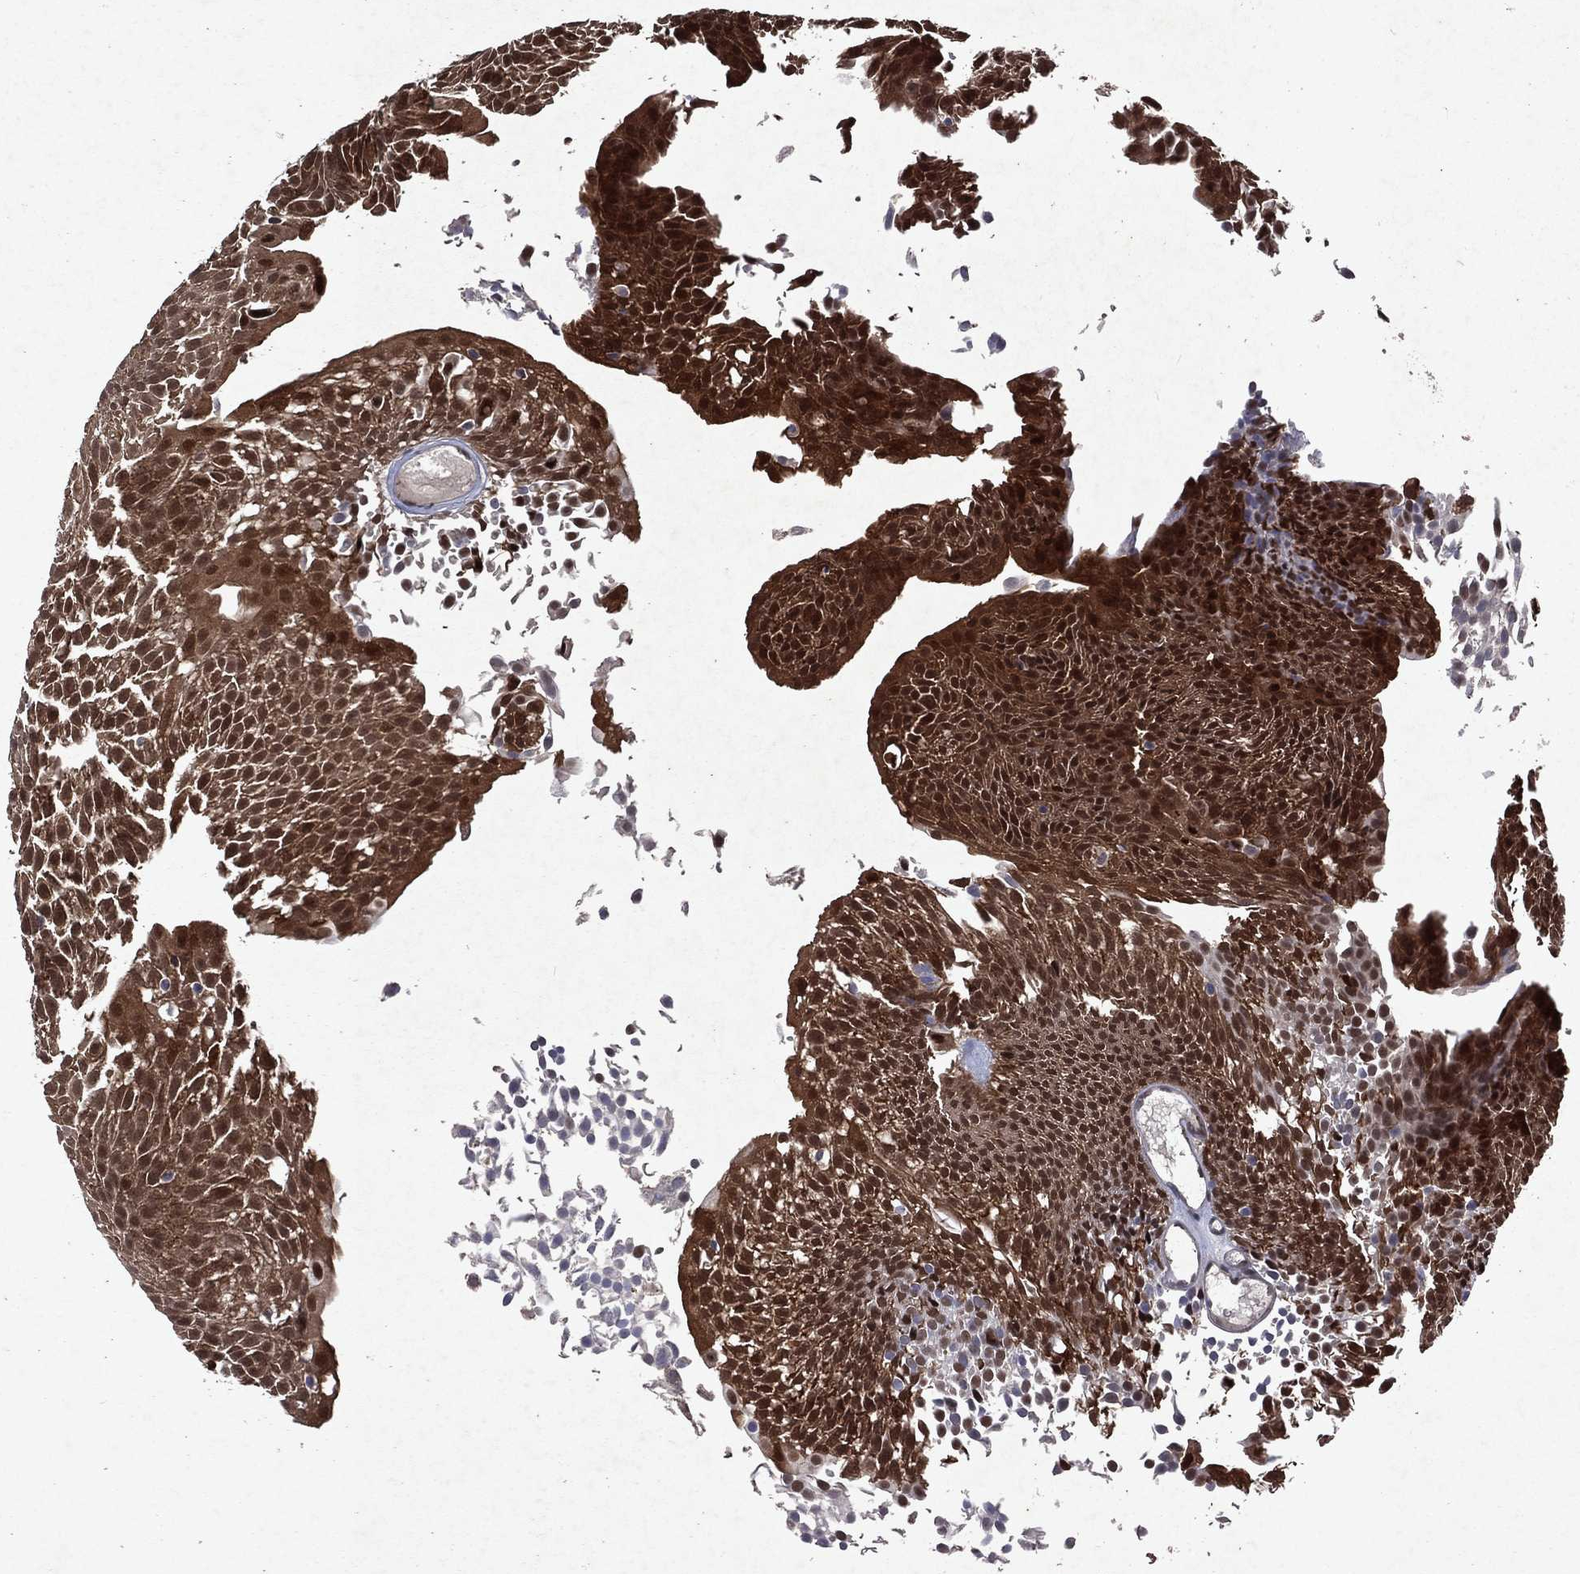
{"staining": {"intensity": "strong", "quantity": ">75%", "location": "cytoplasmic/membranous,nuclear"}, "tissue": "urothelial cancer", "cell_type": "Tumor cells", "image_type": "cancer", "snomed": [{"axis": "morphology", "description": "Urothelial carcinoma, Low grade"}, {"axis": "topography", "description": "Urinary bladder"}], "caption": "High-power microscopy captured an immunohistochemistry histopathology image of urothelial cancer, revealing strong cytoplasmic/membranous and nuclear expression in approximately >75% of tumor cells. (IHC, brightfield microscopy, high magnification).", "gene": "MTAP", "patient": {"sex": "male", "age": 52}}